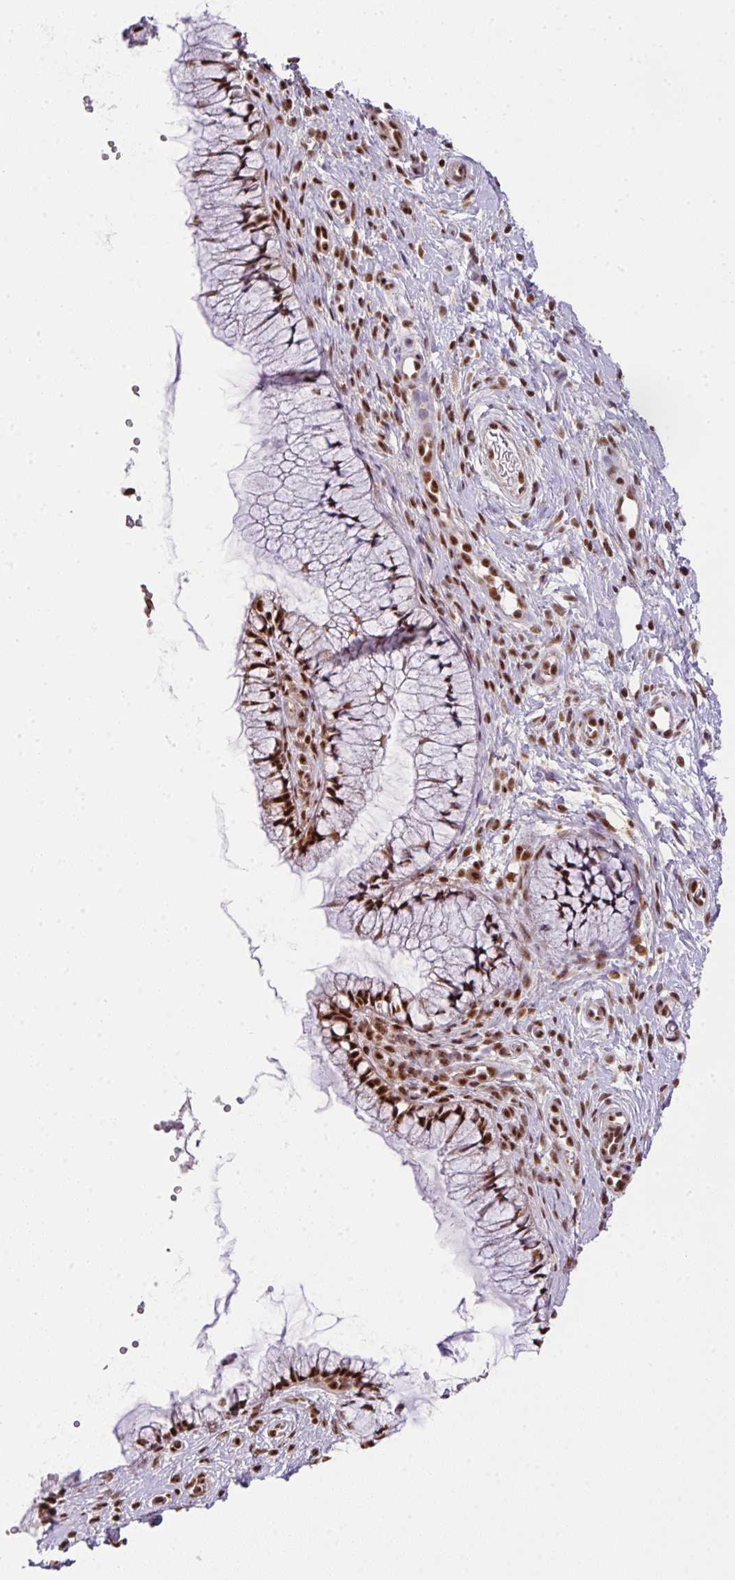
{"staining": {"intensity": "strong", "quantity": ">75%", "location": "nuclear"}, "tissue": "cervix", "cell_type": "Glandular cells", "image_type": "normal", "snomed": [{"axis": "morphology", "description": "Normal tissue, NOS"}, {"axis": "topography", "description": "Cervix"}], "caption": "Protein analysis of normal cervix demonstrates strong nuclear expression in approximately >75% of glandular cells. Using DAB (brown) and hematoxylin (blue) stains, captured at high magnification using brightfield microscopy.", "gene": "PLK1", "patient": {"sex": "female", "age": 36}}